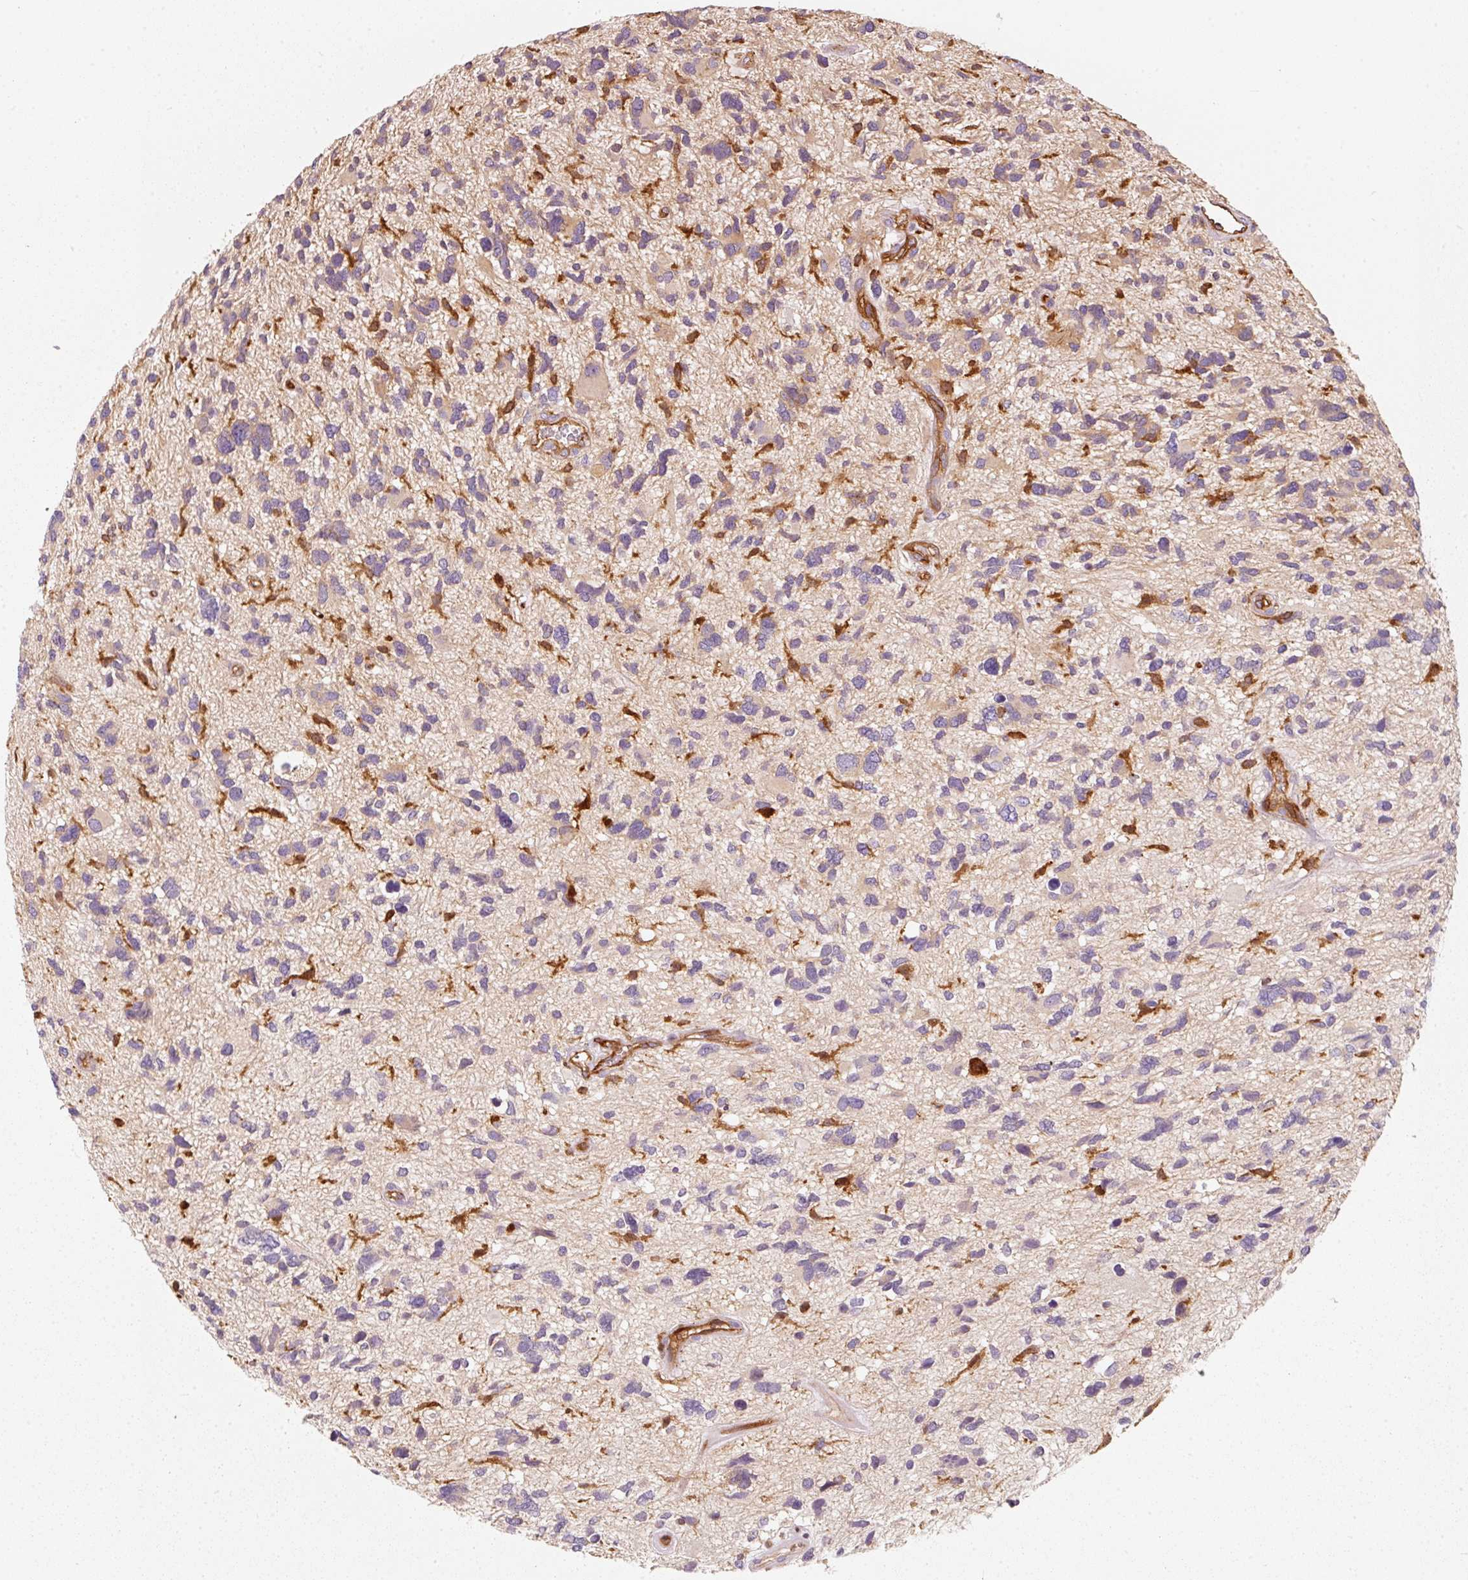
{"staining": {"intensity": "weak", "quantity": "<25%", "location": "cytoplasmic/membranous"}, "tissue": "glioma", "cell_type": "Tumor cells", "image_type": "cancer", "snomed": [{"axis": "morphology", "description": "Glioma, malignant, High grade"}, {"axis": "topography", "description": "Brain"}], "caption": "Micrograph shows no protein expression in tumor cells of high-grade glioma (malignant) tissue.", "gene": "IQGAP2", "patient": {"sex": "female", "age": 11}}